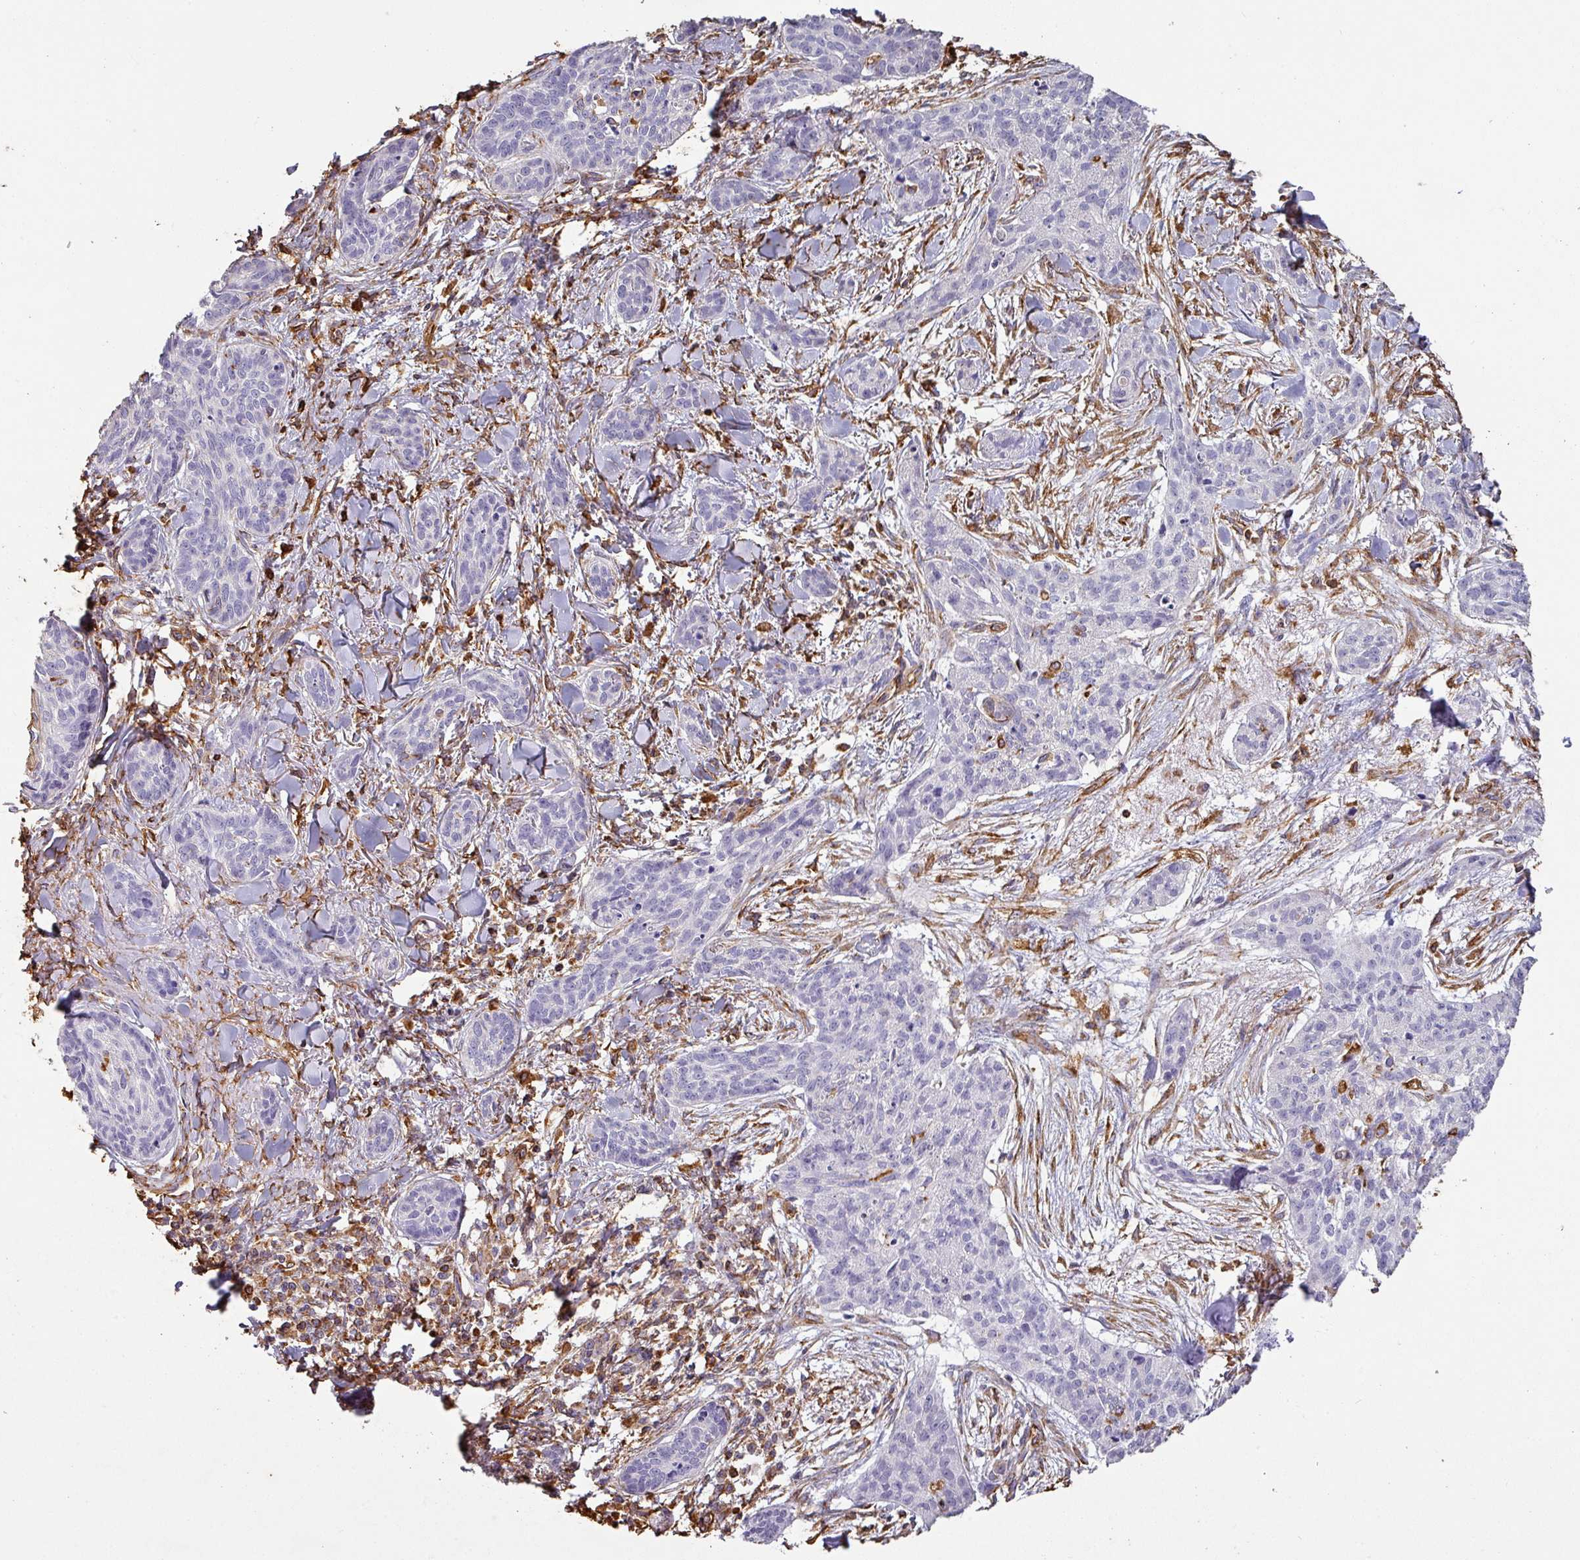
{"staining": {"intensity": "negative", "quantity": "none", "location": "none"}, "tissue": "skin cancer", "cell_type": "Tumor cells", "image_type": "cancer", "snomed": [{"axis": "morphology", "description": "Basal cell carcinoma"}, {"axis": "topography", "description": "Skin"}], "caption": "Protein analysis of basal cell carcinoma (skin) demonstrates no significant expression in tumor cells.", "gene": "ZNF280C", "patient": {"sex": "male", "age": 52}}